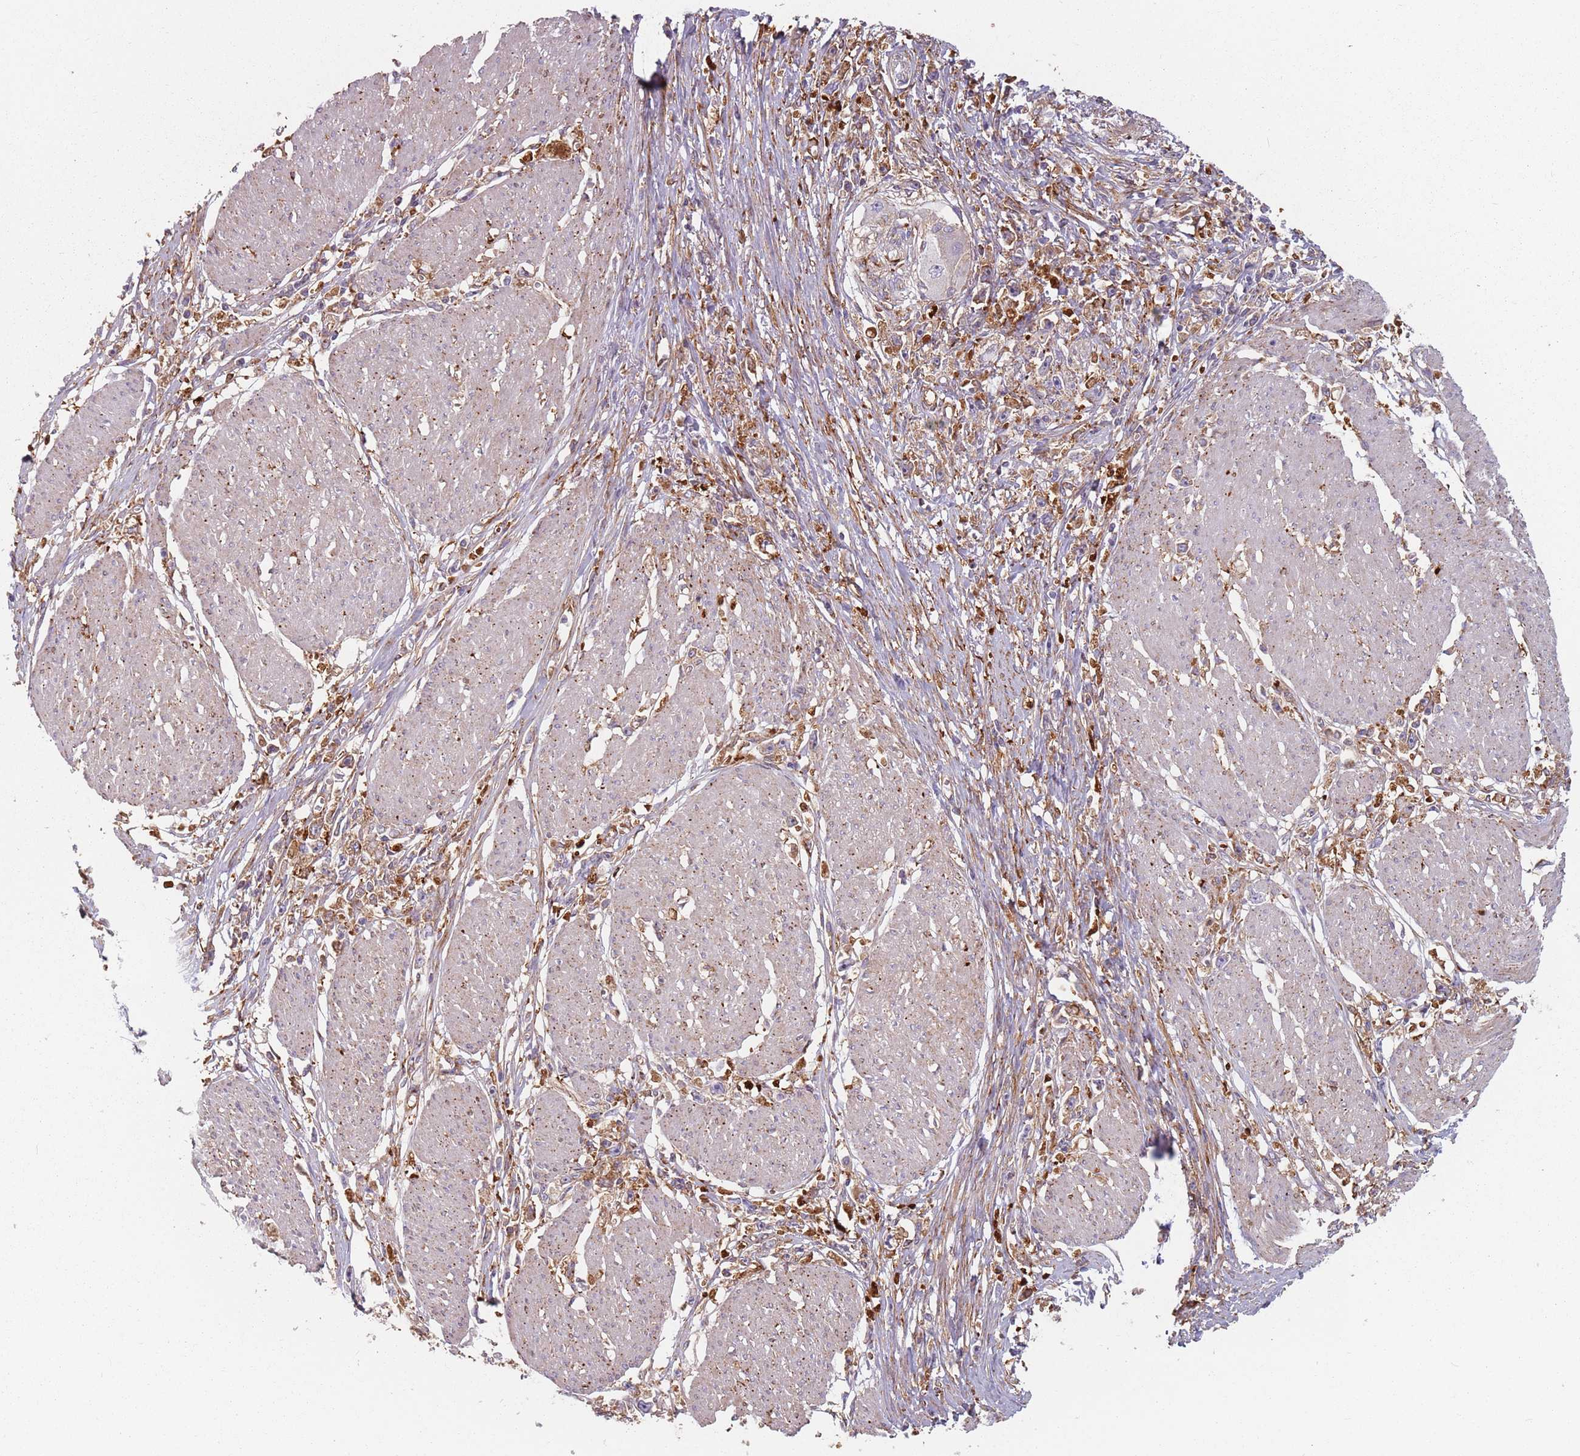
{"staining": {"intensity": "weak", "quantity": "25%-75%", "location": "cytoplasmic/membranous"}, "tissue": "stomach cancer", "cell_type": "Tumor cells", "image_type": "cancer", "snomed": [{"axis": "morphology", "description": "Adenocarcinoma, NOS"}, {"axis": "topography", "description": "Stomach"}], "caption": "A histopathology image of adenocarcinoma (stomach) stained for a protein demonstrates weak cytoplasmic/membranous brown staining in tumor cells.", "gene": "TPD52L2", "patient": {"sex": "female", "age": 59}}